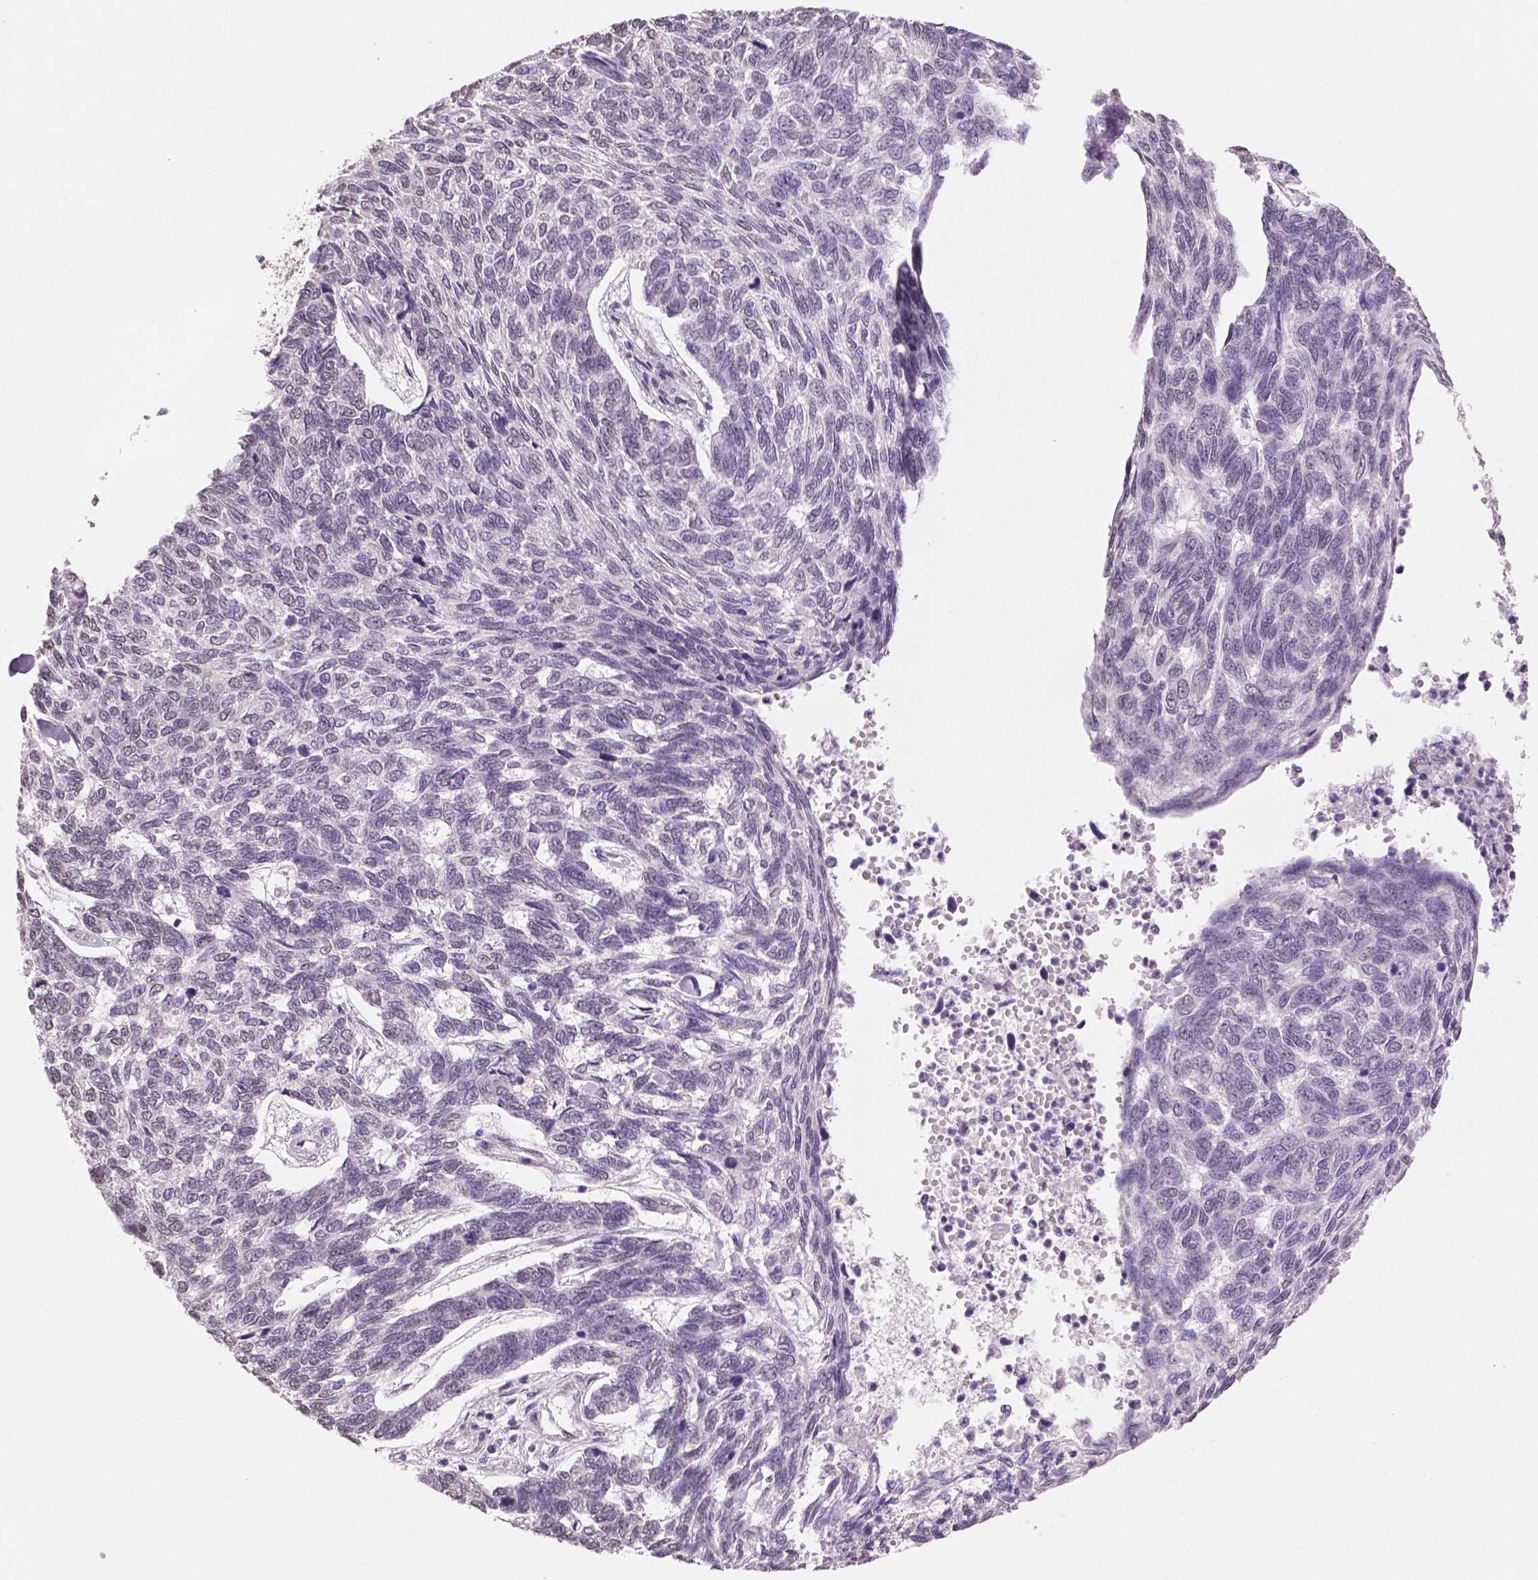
{"staining": {"intensity": "negative", "quantity": "none", "location": "none"}, "tissue": "skin cancer", "cell_type": "Tumor cells", "image_type": "cancer", "snomed": [{"axis": "morphology", "description": "Basal cell carcinoma"}, {"axis": "topography", "description": "Skin"}], "caption": "Immunohistochemistry micrograph of basal cell carcinoma (skin) stained for a protein (brown), which reveals no staining in tumor cells.", "gene": "IGF2BP1", "patient": {"sex": "female", "age": 65}}